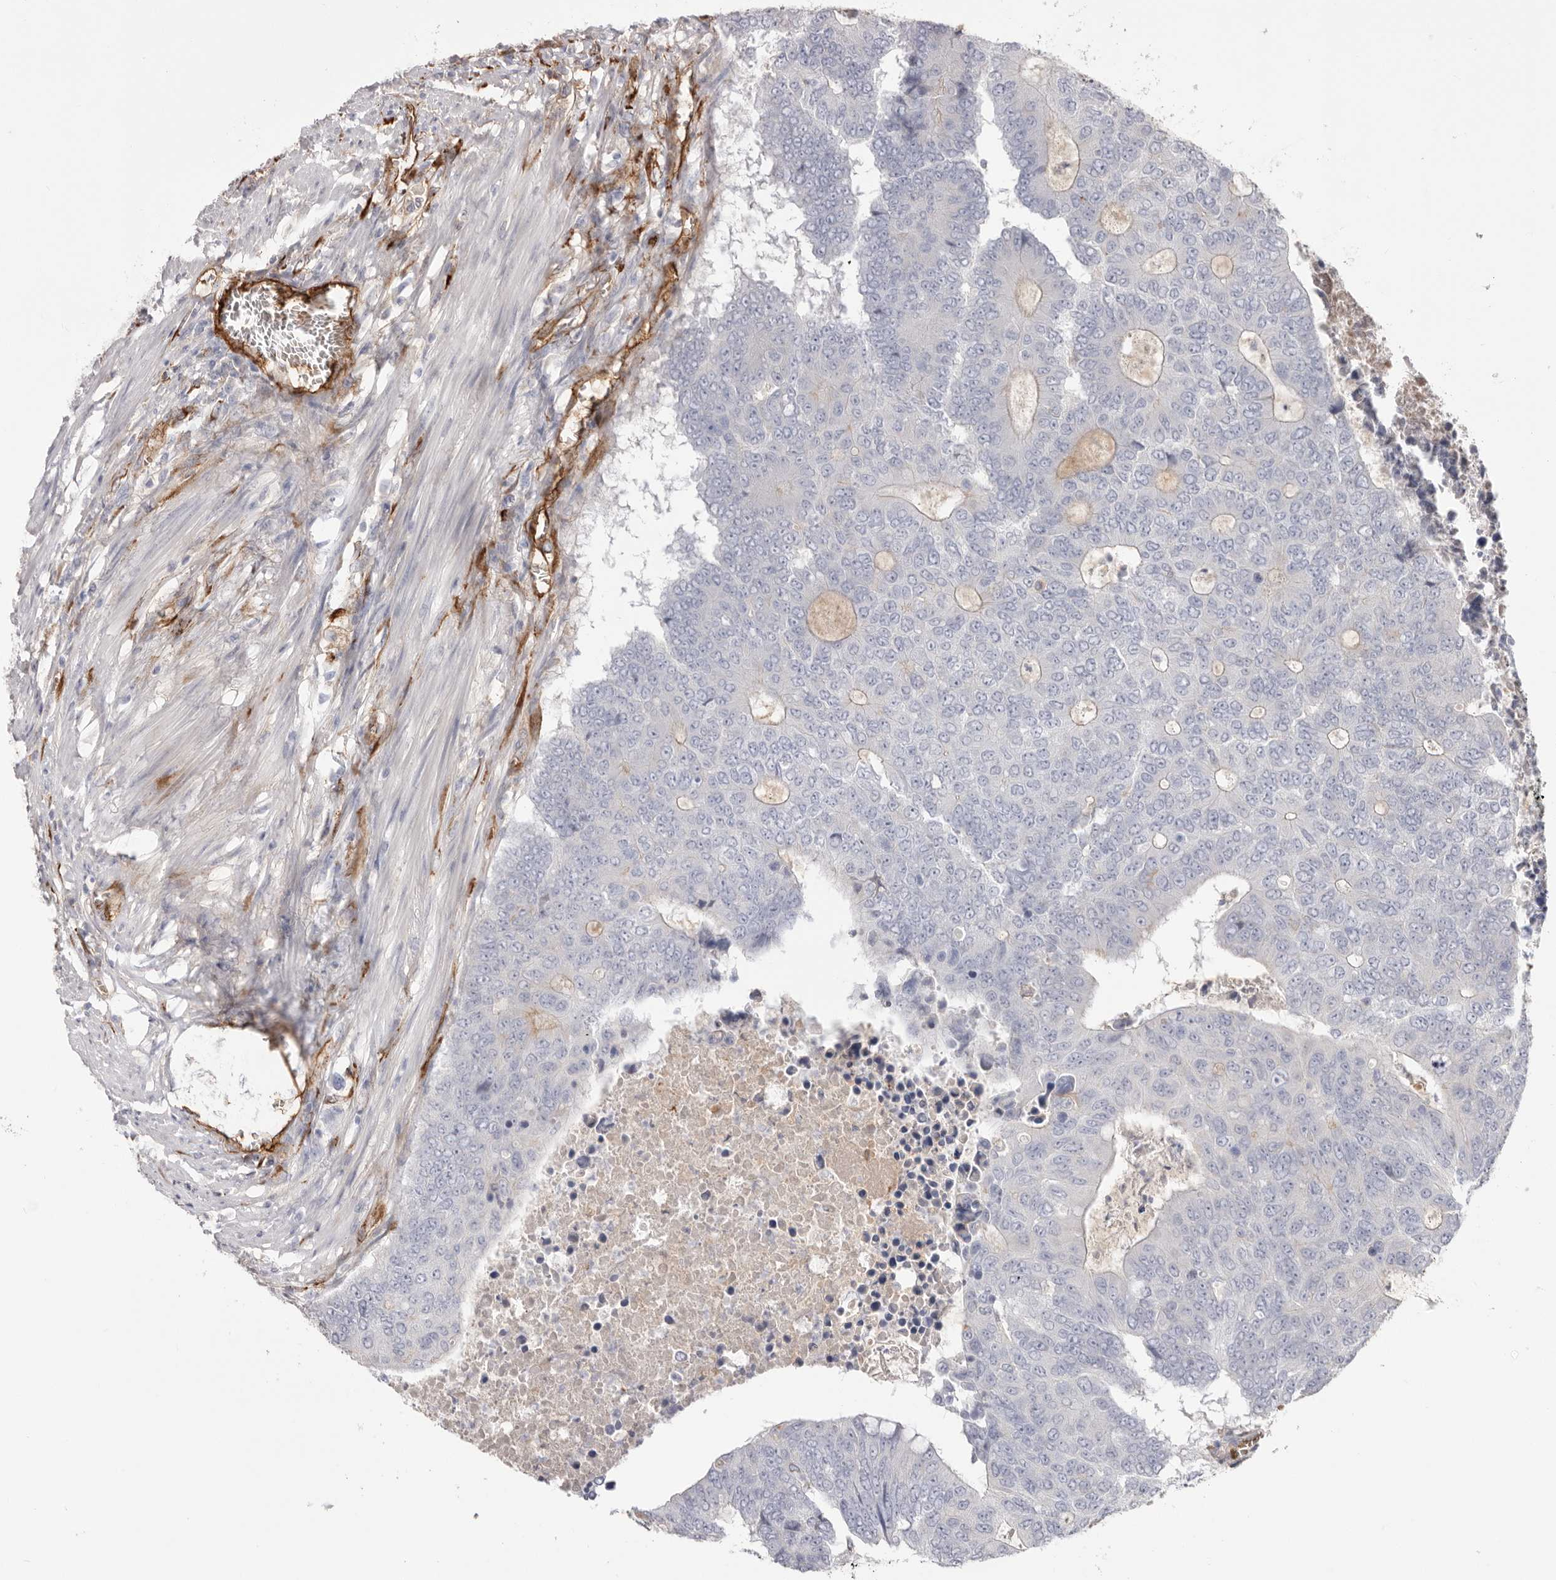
{"staining": {"intensity": "negative", "quantity": "none", "location": "none"}, "tissue": "colorectal cancer", "cell_type": "Tumor cells", "image_type": "cancer", "snomed": [{"axis": "morphology", "description": "Adenocarcinoma, NOS"}, {"axis": "topography", "description": "Colon"}], "caption": "Immunohistochemical staining of colorectal cancer (adenocarcinoma) reveals no significant expression in tumor cells.", "gene": "LRRC66", "patient": {"sex": "male", "age": 87}}